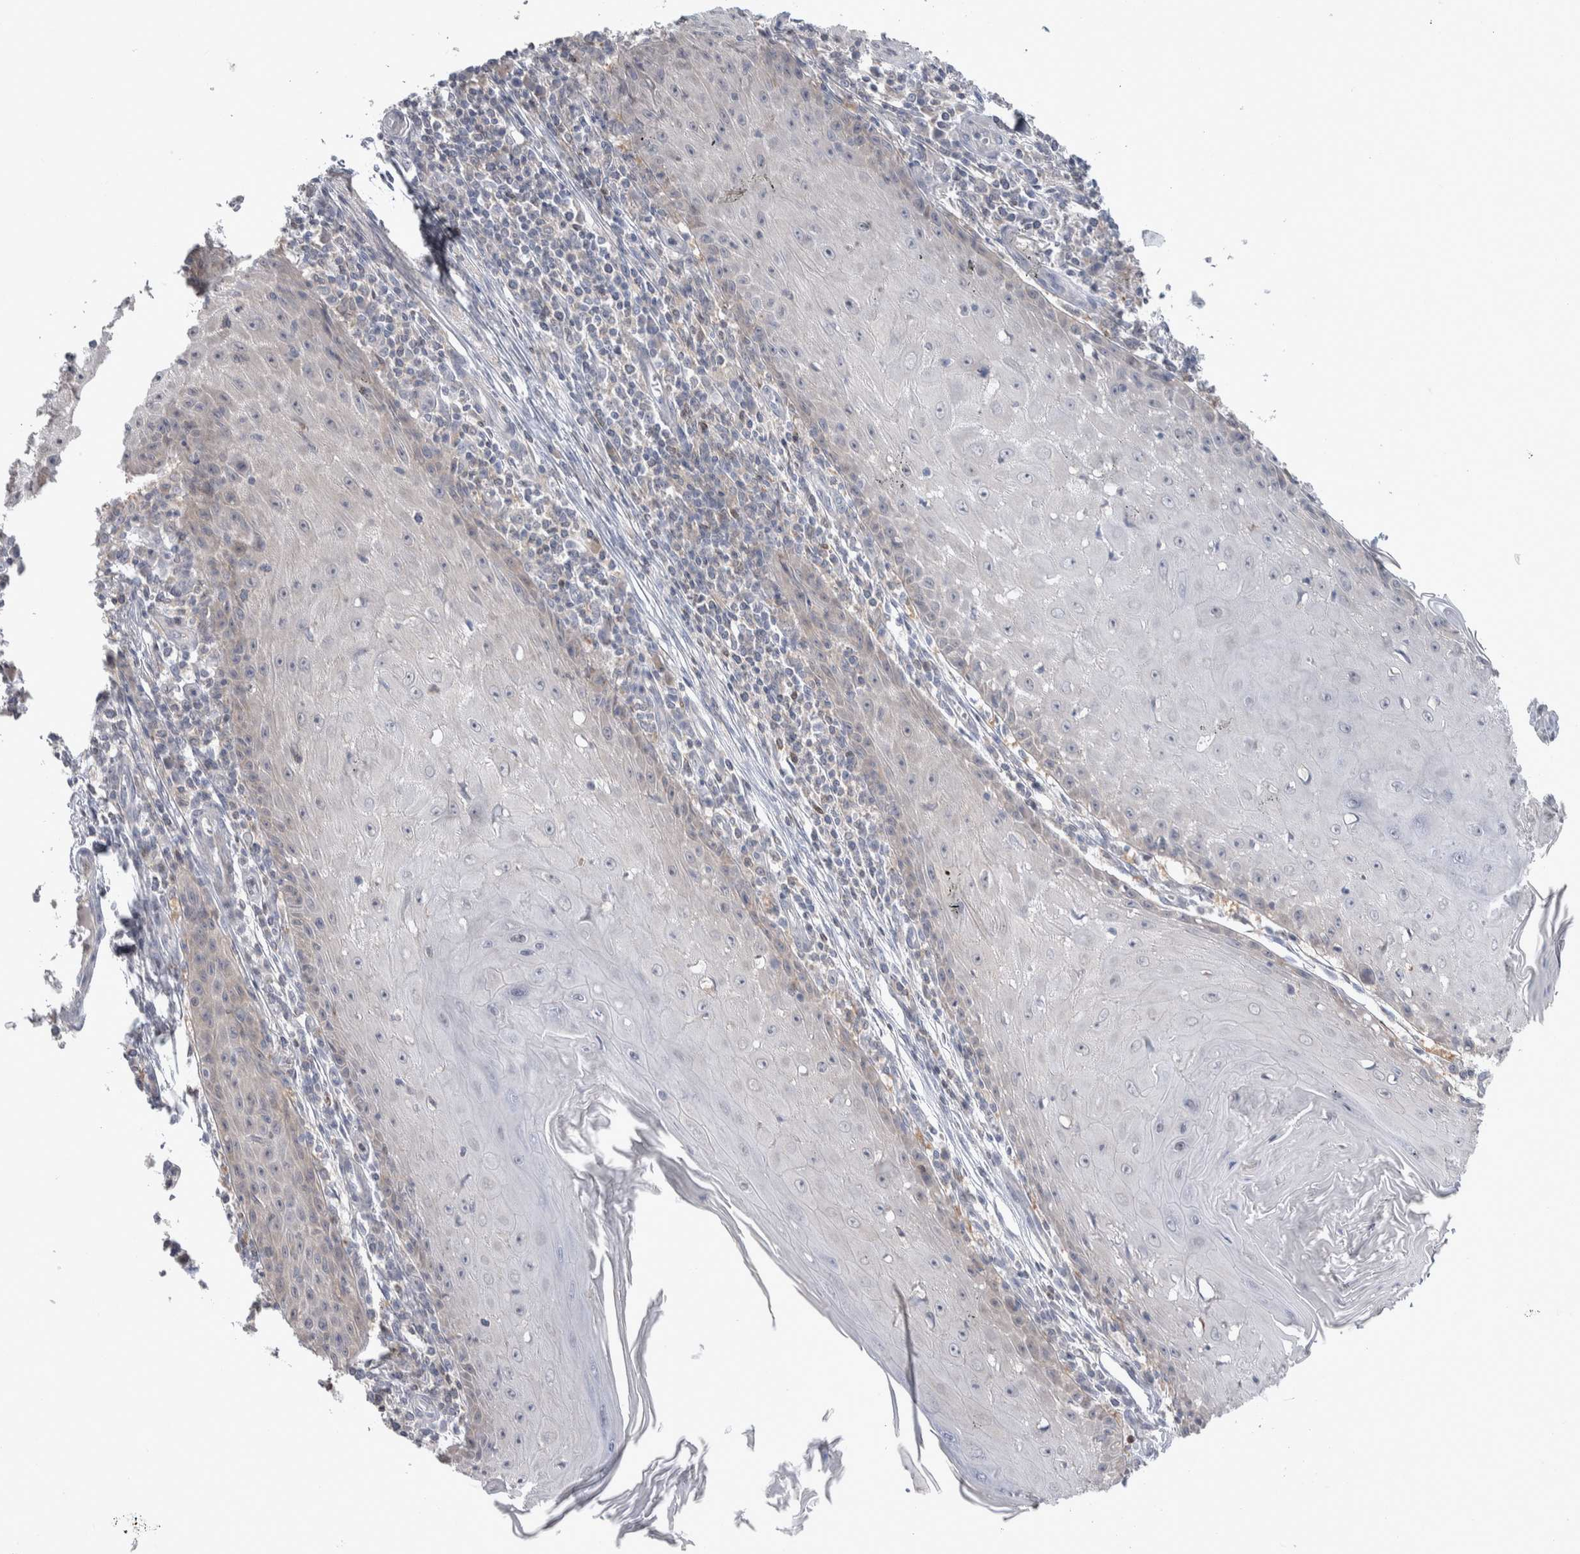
{"staining": {"intensity": "negative", "quantity": "none", "location": "none"}, "tissue": "skin cancer", "cell_type": "Tumor cells", "image_type": "cancer", "snomed": [{"axis": "morphology", "description": "Squamous cell carcinoma, NOS"}, {"axis": "topography", "description": "Skin"}], "caption": "DAB (3,3'-diaminobenzidine) immunohistochemical staining of human squamous cell carcinoma (skin) exhibits no significant positivity in tumor cells. (Brightfield microscopy of DAB immunohistochemistry at high magnification).", "gene": "HTATIP2", "patient": {"sex": "female", "age": 73}}